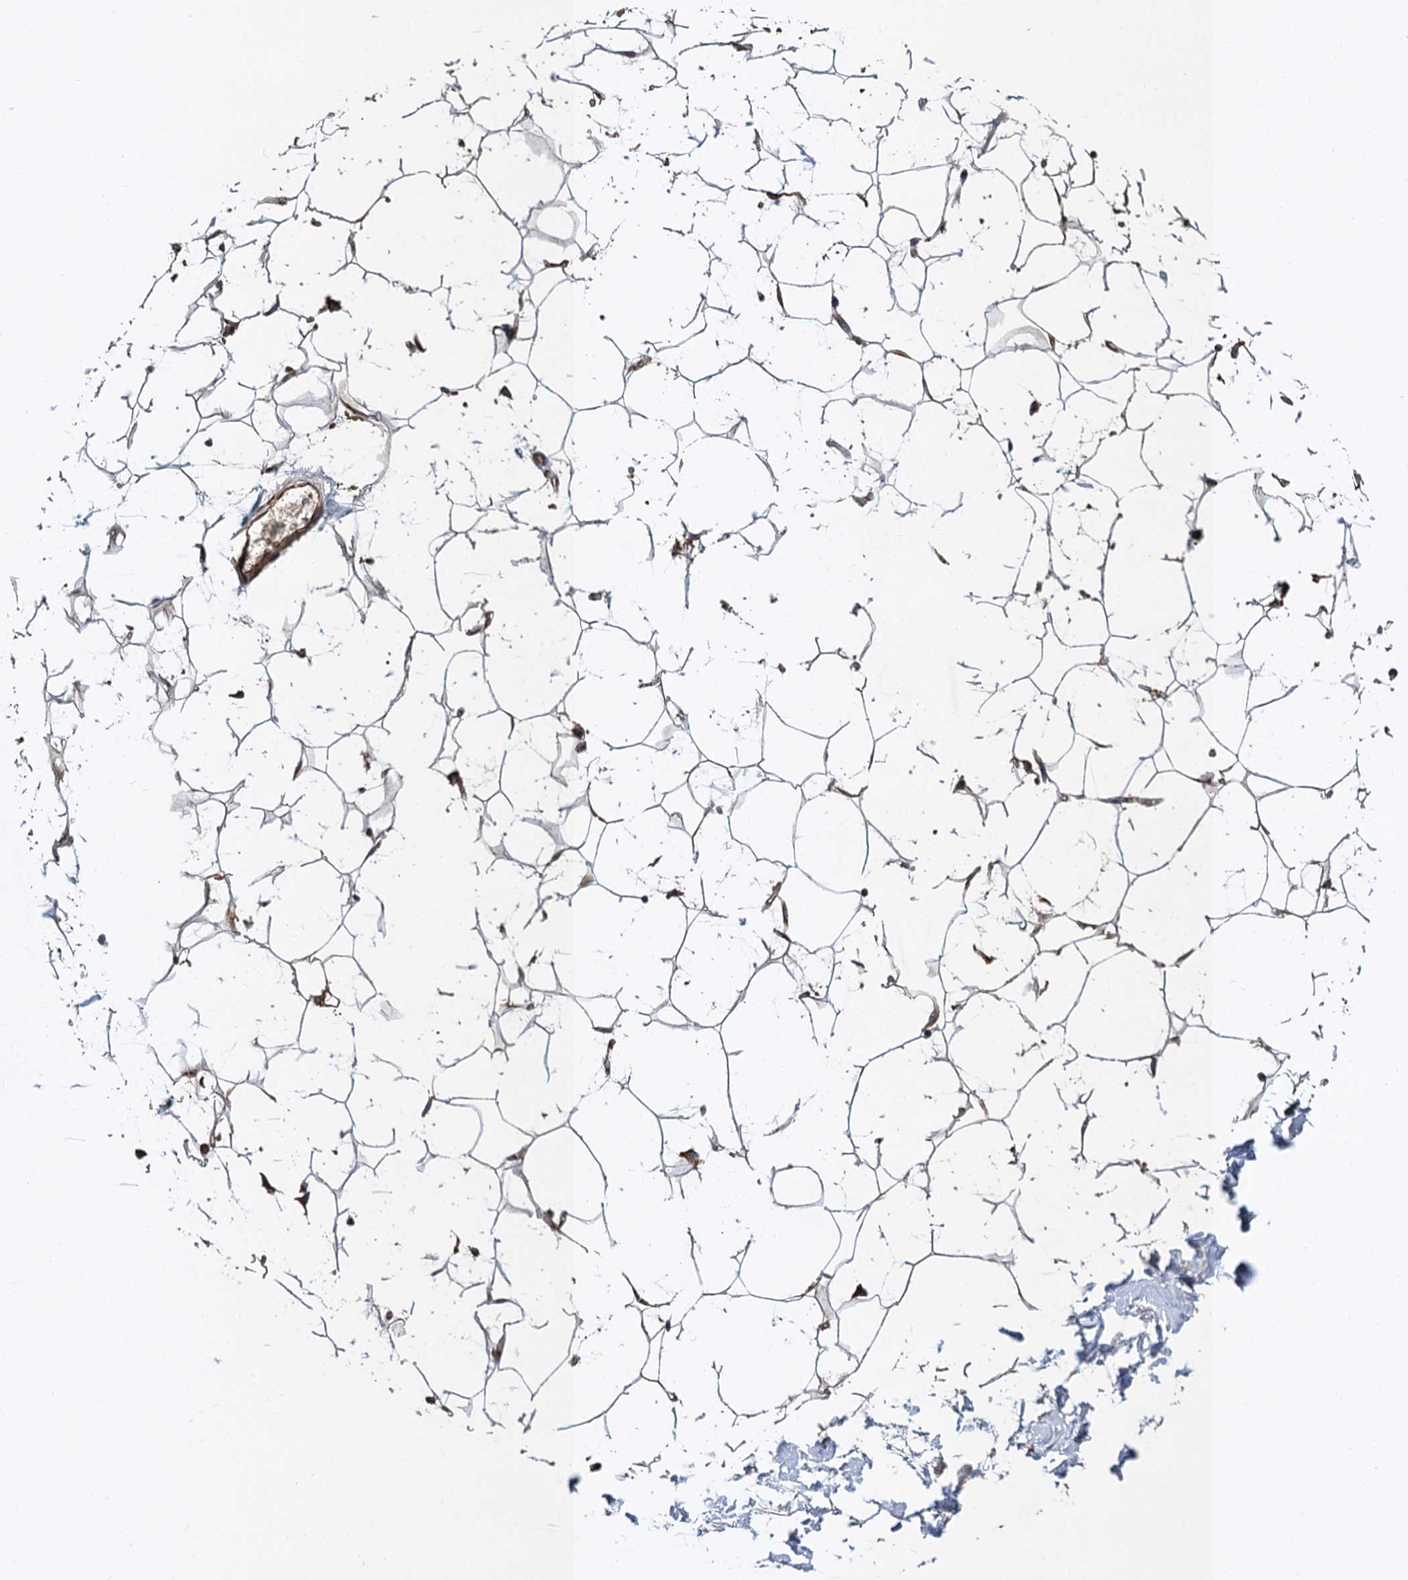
{"staining": {"intensity": "moderate", "quantity": ">75%", "location": "cytoplasmic/membranous"}, "tissue": "adipose tissue", "cell_type": "Adipocytes", "image_type": "normal", "snomed": [{"axis": "morphology", "description": "Normal tissue, NOS"}, {"axis": "topography", "description": "Breast"}], "caption": "Brown immunohistochemical staining in normal human adipose tissue reveals moderate cytoplasmic/membranous expression in approximately >75% of adipocytes. Nuclei are stained in blue.", "gene": "LINS1", "patient": {"sex": "female", "age": 26}}